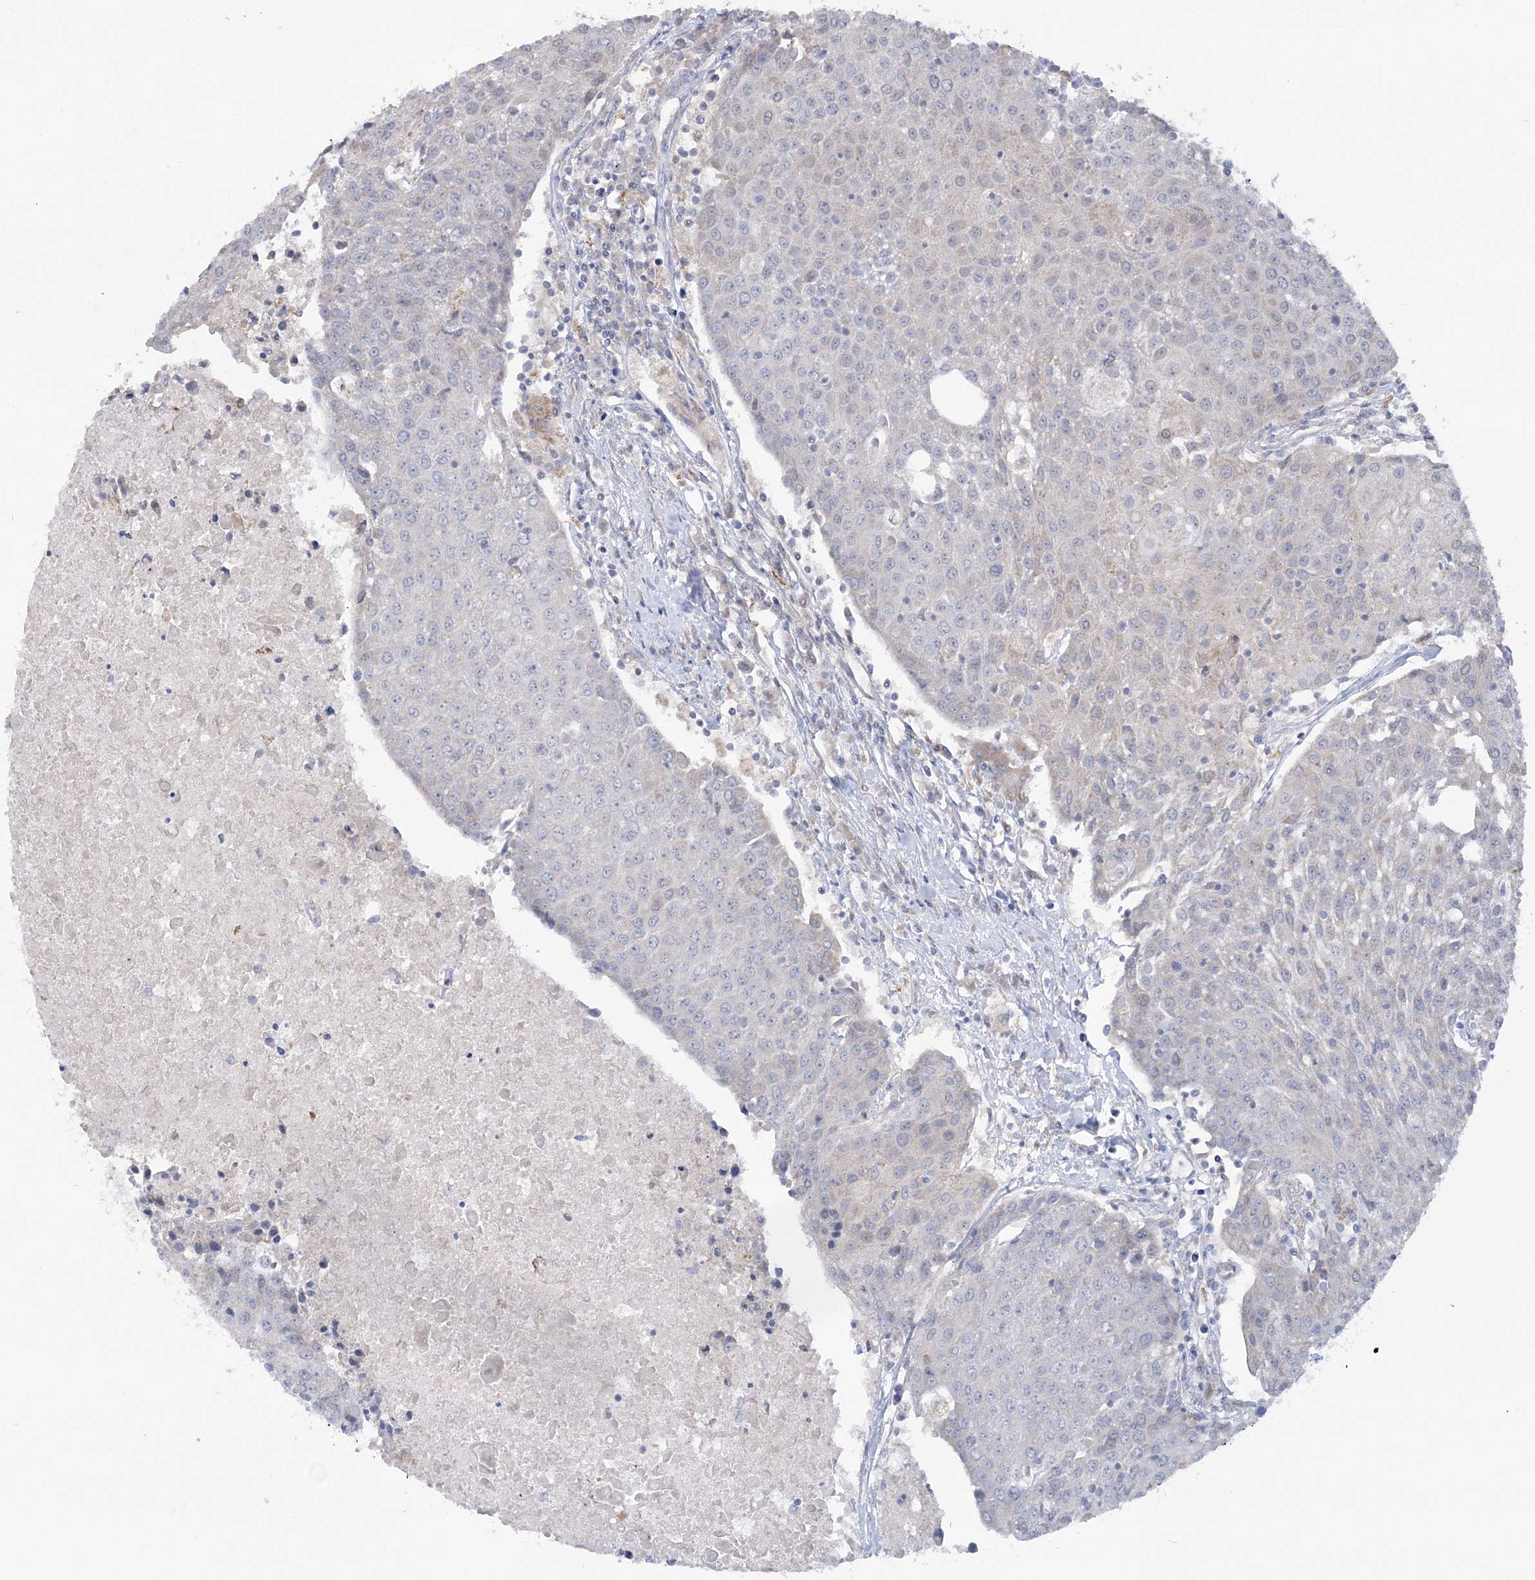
{"staining": {"intensity": "negative", "quantity": "none", "location": "none"}, "tissue": "urothelial cancer", "cell_type": "Tumor cells", "image_type": "cancer", "snomed": [{"axis": "morphology", "description": "Urothelial carcinoma, High grade"}, {"axis": "topography", "description": "Urinary bladder"}], "caption": "Tumor cells show no significant protein positivity in high-grade urothelial carcinoma. (IHC, brightfield microscopy, high magnification).", "gene": "MMADHC", "patient": {"sex": "female", "age": 85}}